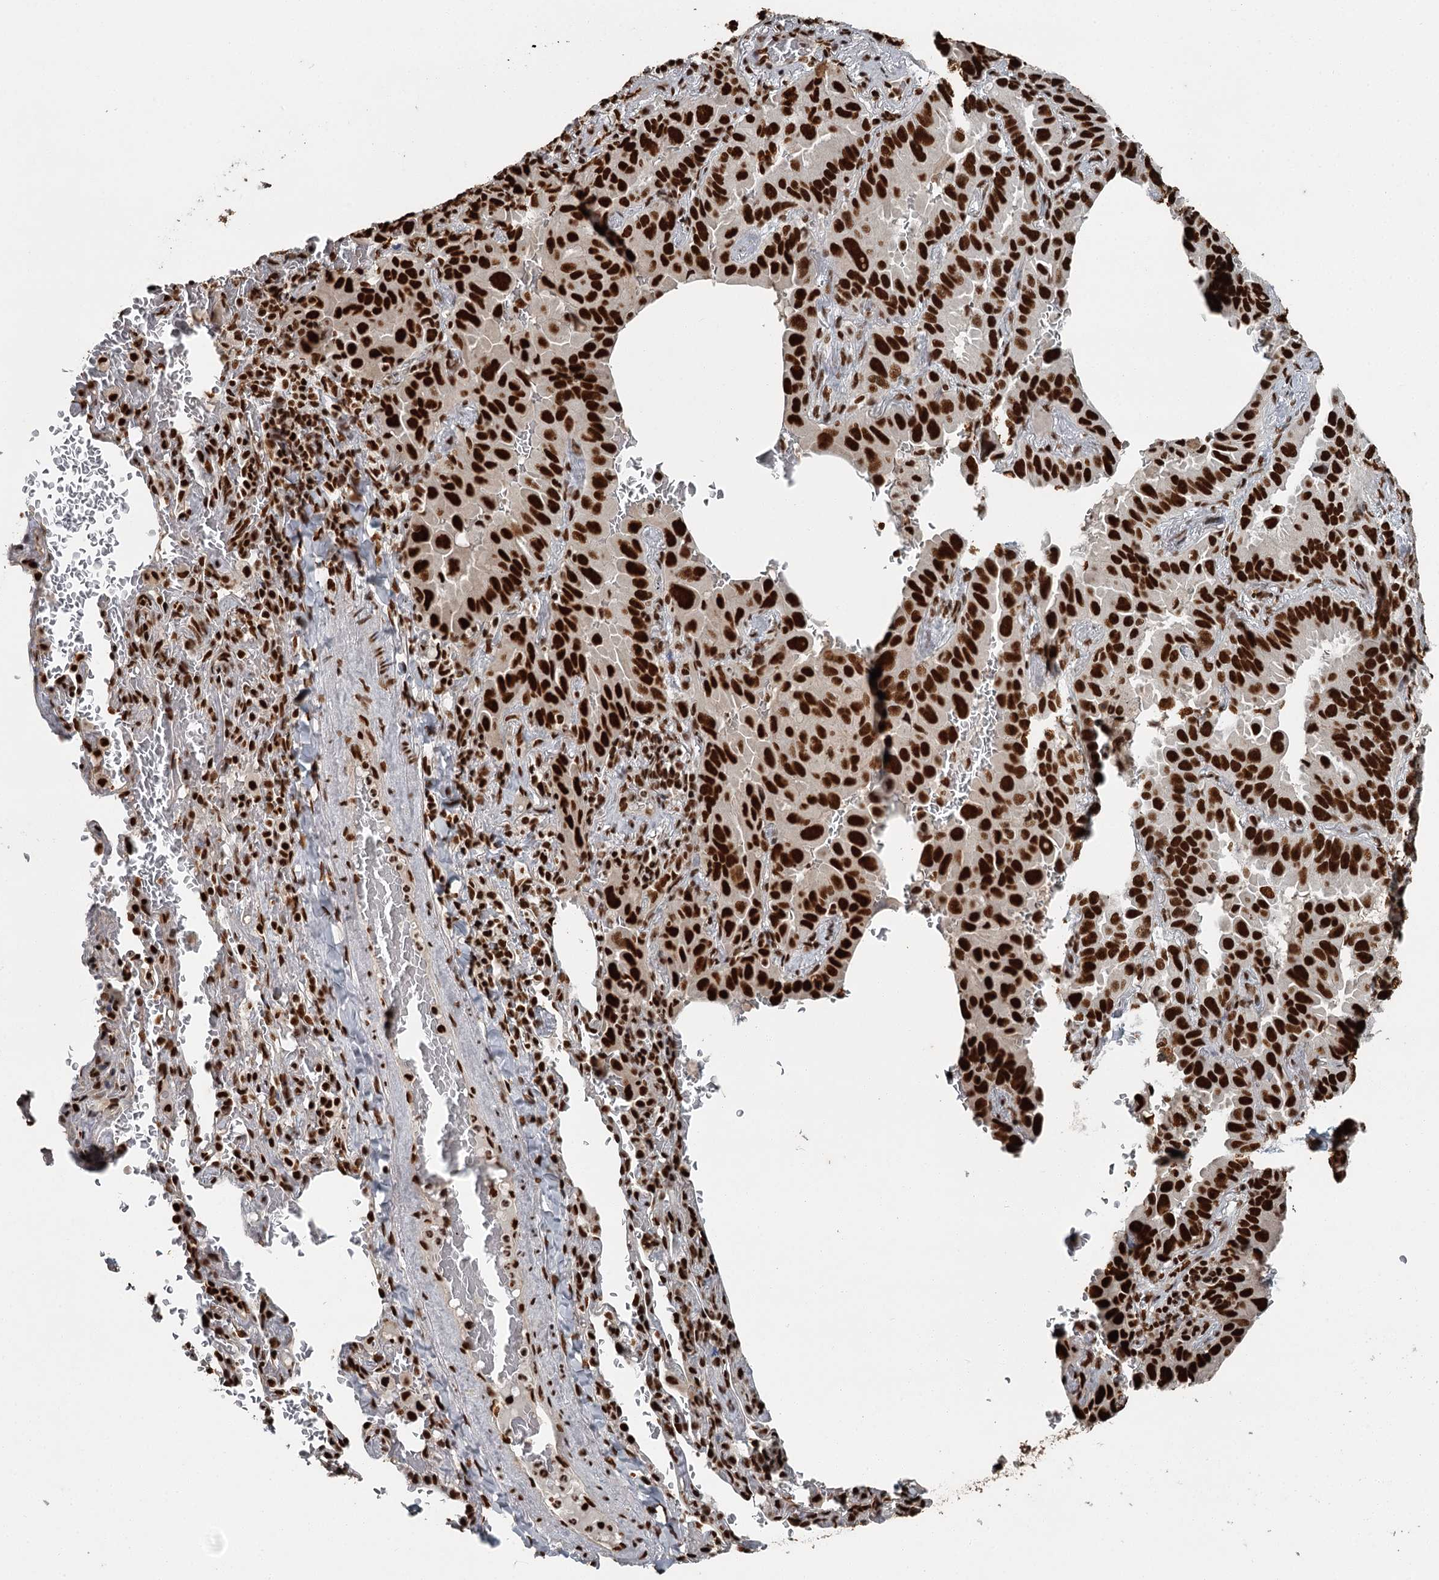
{"staining": {"intensity": "strong", "quantity": ">75%", "location": "nuclear"}, "tissue": "lung cancer", "cell_type": "Tumor cells", "image_type": "cancer", "snomed": [{"axis": "morphology", "description": "Adenocarcinoma, NOS"}, {"axis": "topography", "description": "Lung"}], "caption": "This is an image of IHC staining of adenocarcinoma (lung), which shows strong expression in the nuclear of tumor cells.", "gene": "RBBP7", "patient": {"sex": "male", "age": 64}}